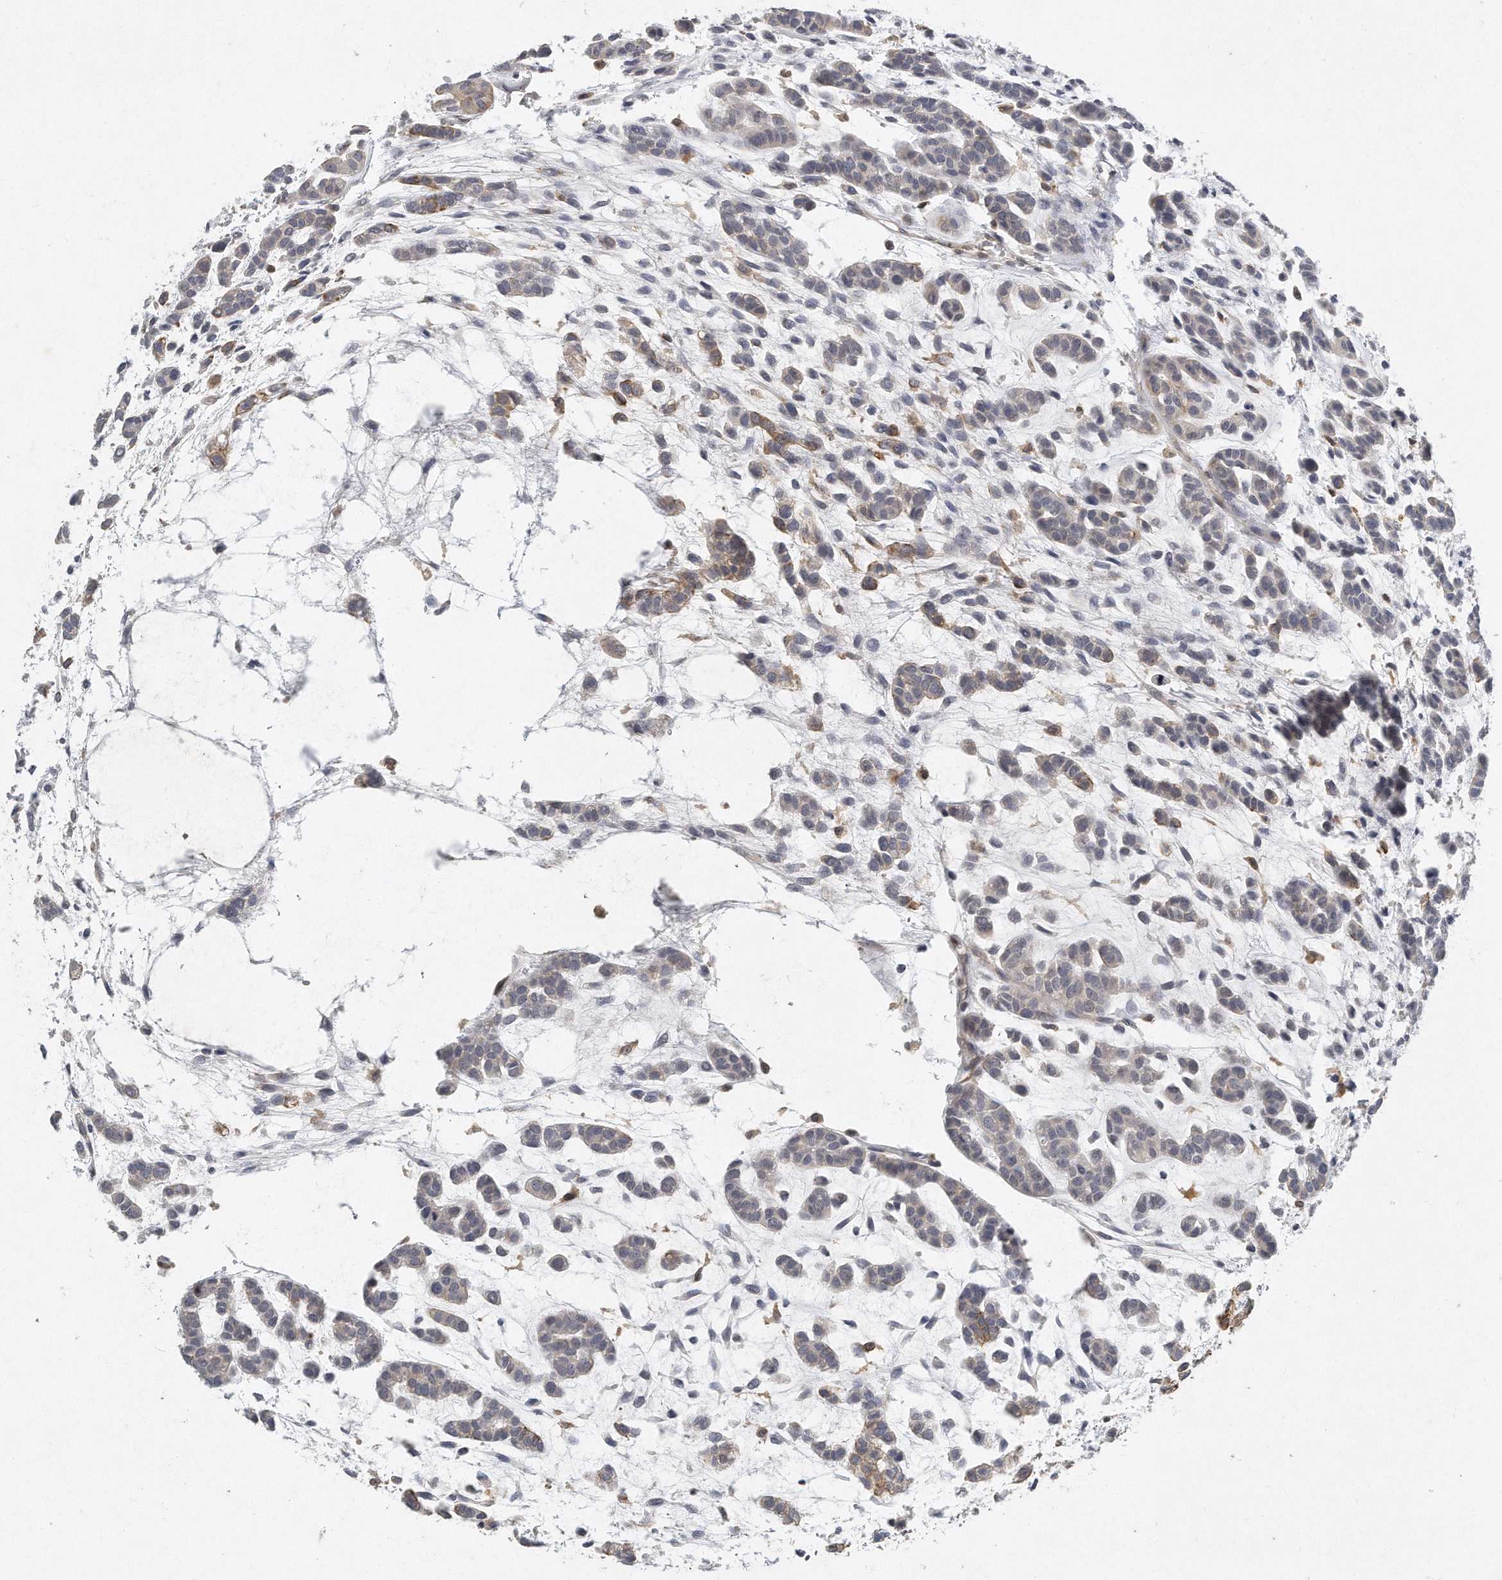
{"staining": {"intensity": "weak", "quantity": "<25%", "location": "cytoplasmic/membranous"}, "tissue": "head and neck cancer", "cell_type": "Tumor cells", "image_type": "cancer", "snomed": [{"axis": "morphology", "description": "Adenocarcinoma, NOS"}, {"axis": "morphology", "description": "Adenoma, NOS"}, {"axis": "topography", "description": "Head-Neck"}], "caption": "DAB immunohistochemical staining of head and neck adenocarcinoma displays no significant expression in tumor cells. (Stains: DAB (3,3'-diaminobenzidine) immunohistochemistry with hematoxylin counter stain, Microscopy: brightfield microscopy at high magnification).", "gene": "CAMK1", "patient": {"sex": "female", "age": 55}}